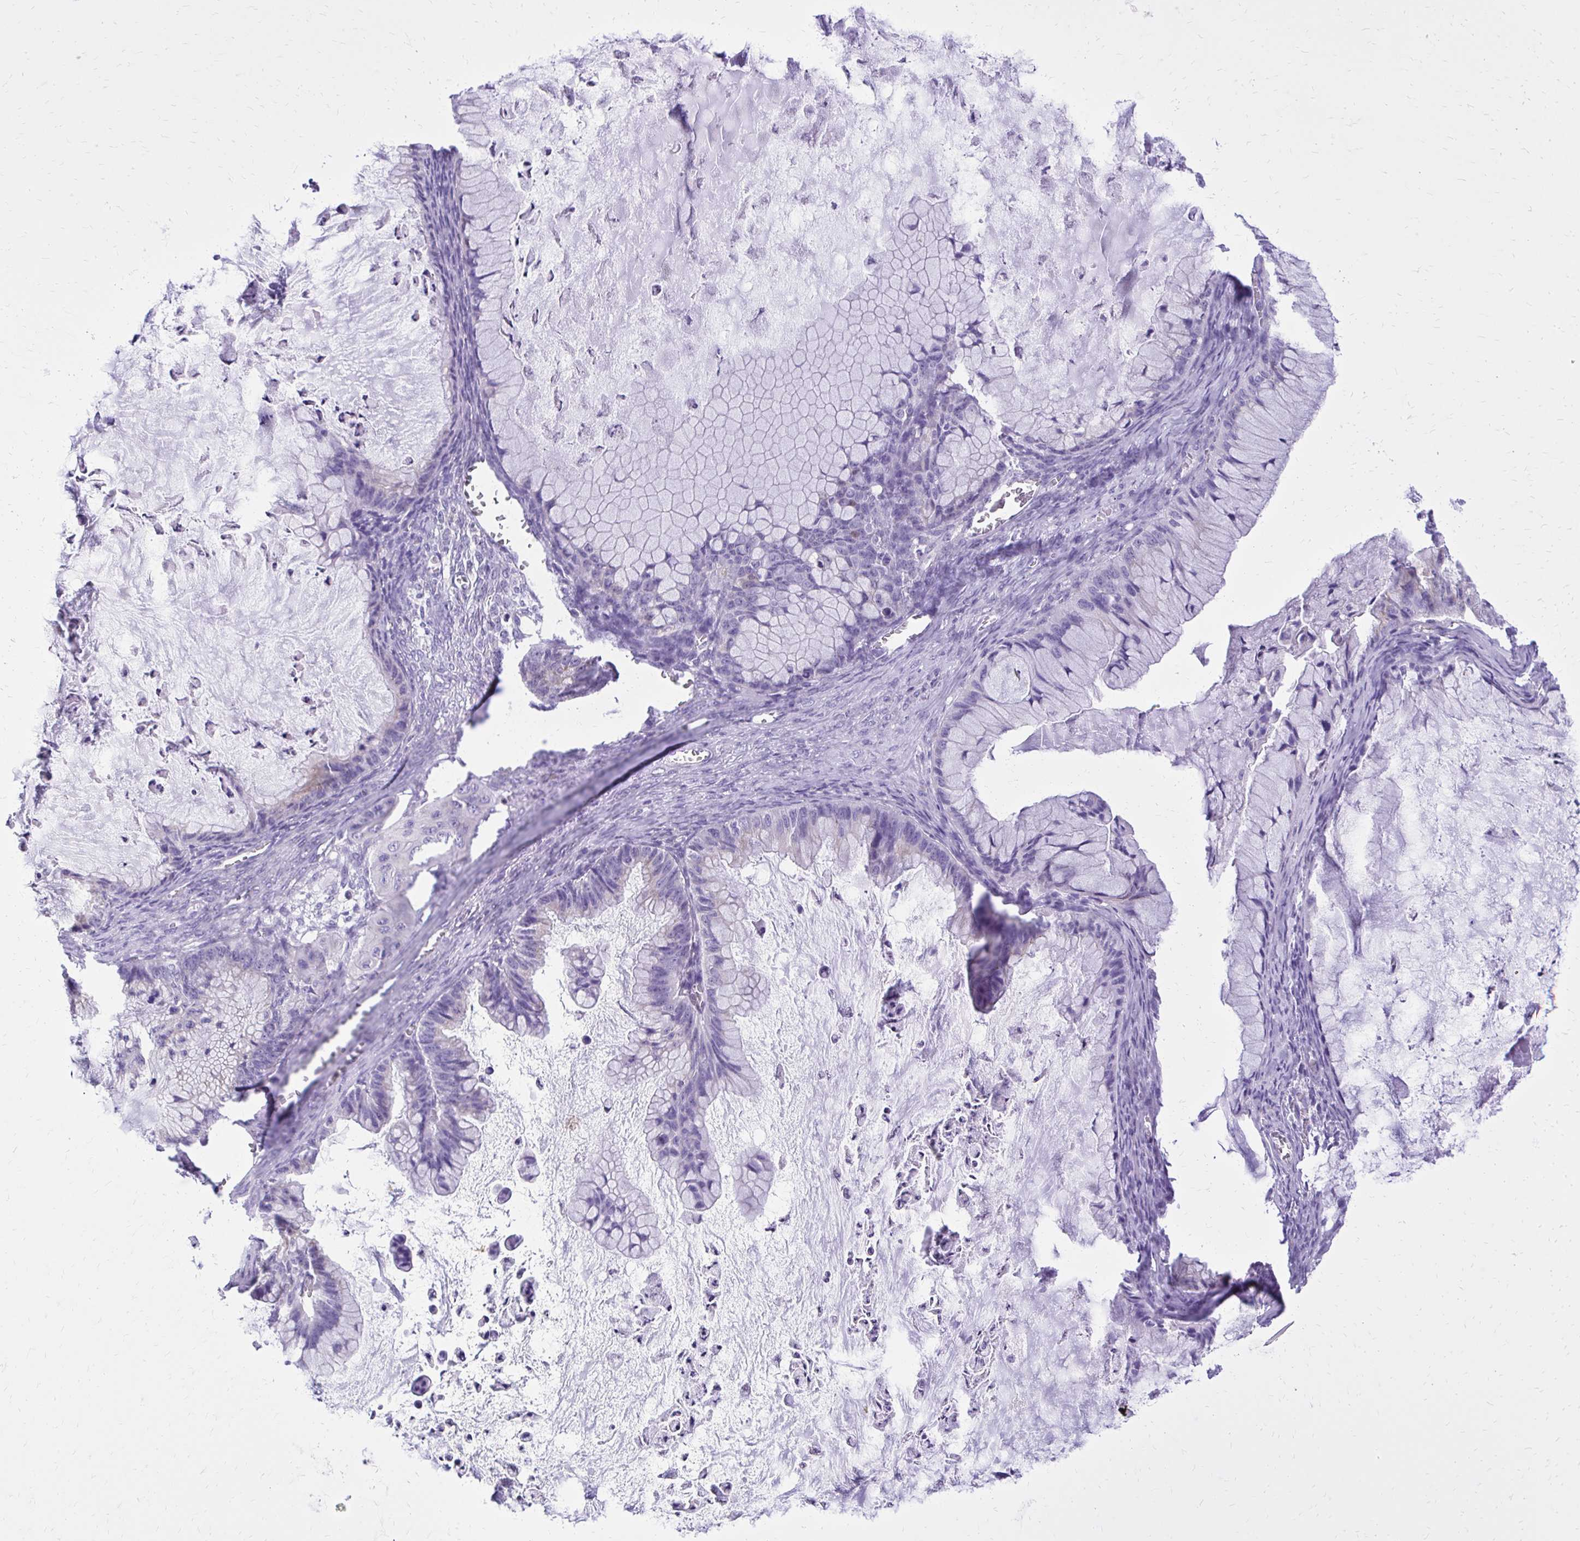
{"staining": {"intensity": "negative", "quantity": "none", "location": "none"}, "tissue": "ovarian cancer", "cell_type": "Tumor cells", "image_type": "cancer", "snomed": [{"axis": "morphology", "description": "Cystadenocarcinoma, mucinous, NOS"}, {"axis": "topography", "description": "Ovary"}], "caption": "The photomicrograph exhibits no significant expression in tumor cells of mucinous cystadenocarcinoma (ovarian).", "gene": "CAT", "patient": {"sex": "female", "age": 72}}